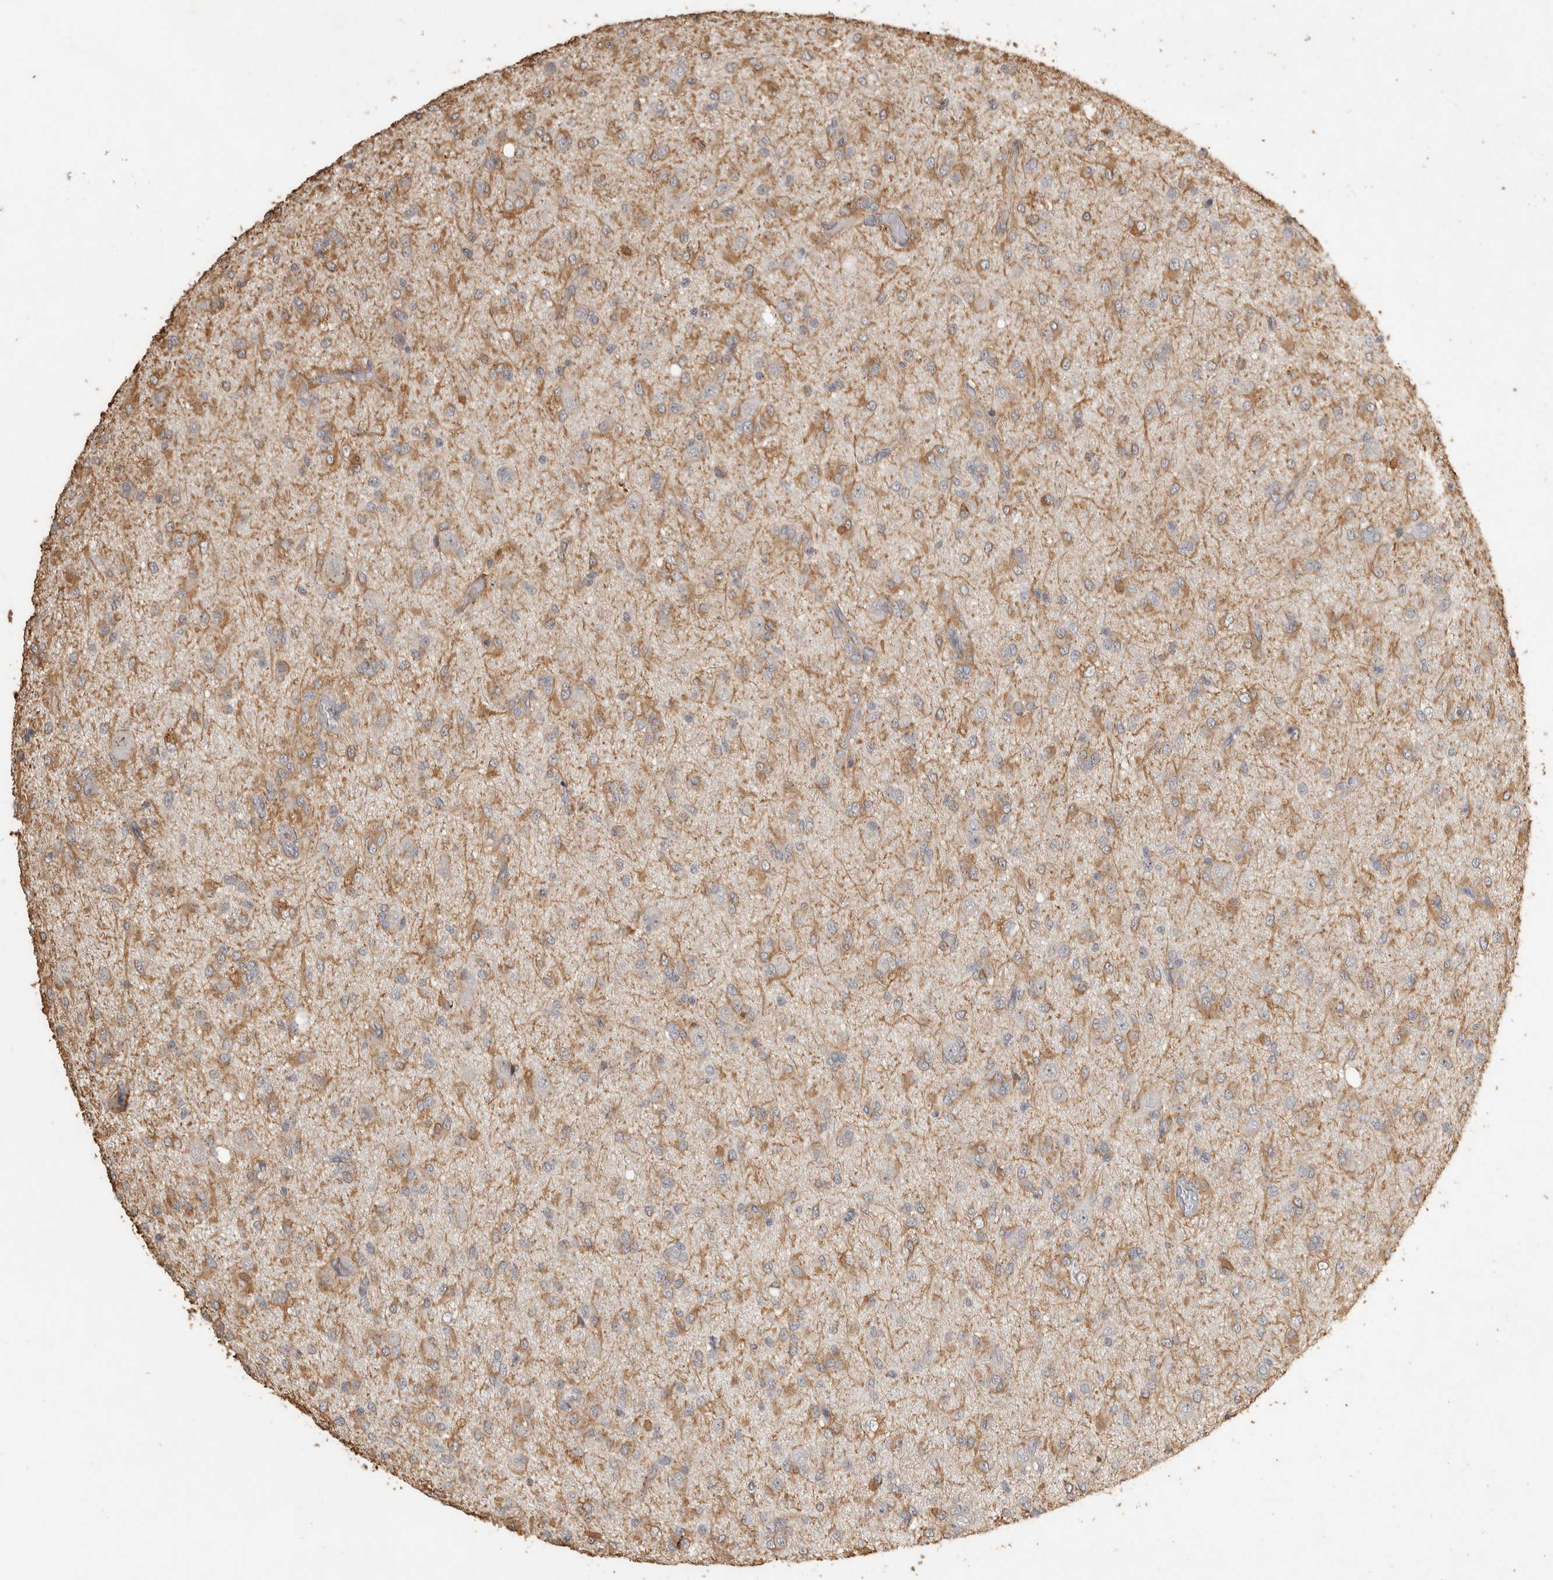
{"staining": {"intensity": "moderate", "quantity": "25%-75%", "location": "cytoplasmic/membranous"}, "tissue": "glioma", "cell_type": "Tumor cells", "image_type": "cancer", "snomed": [{"axis": "morphology", "description": "Glioma, malignant, High grade"}, {"axis": "topography", "description": "Brain"}], "caption": "There is medium levels of moderate cytoplasmic/membranous positivity in tumor cells of malignant high-grade glioma, as demonstrated by immunohistochemical staining (brown color).", "gene": "REPS2", "patient": {"sex": "female", "age": 59}}